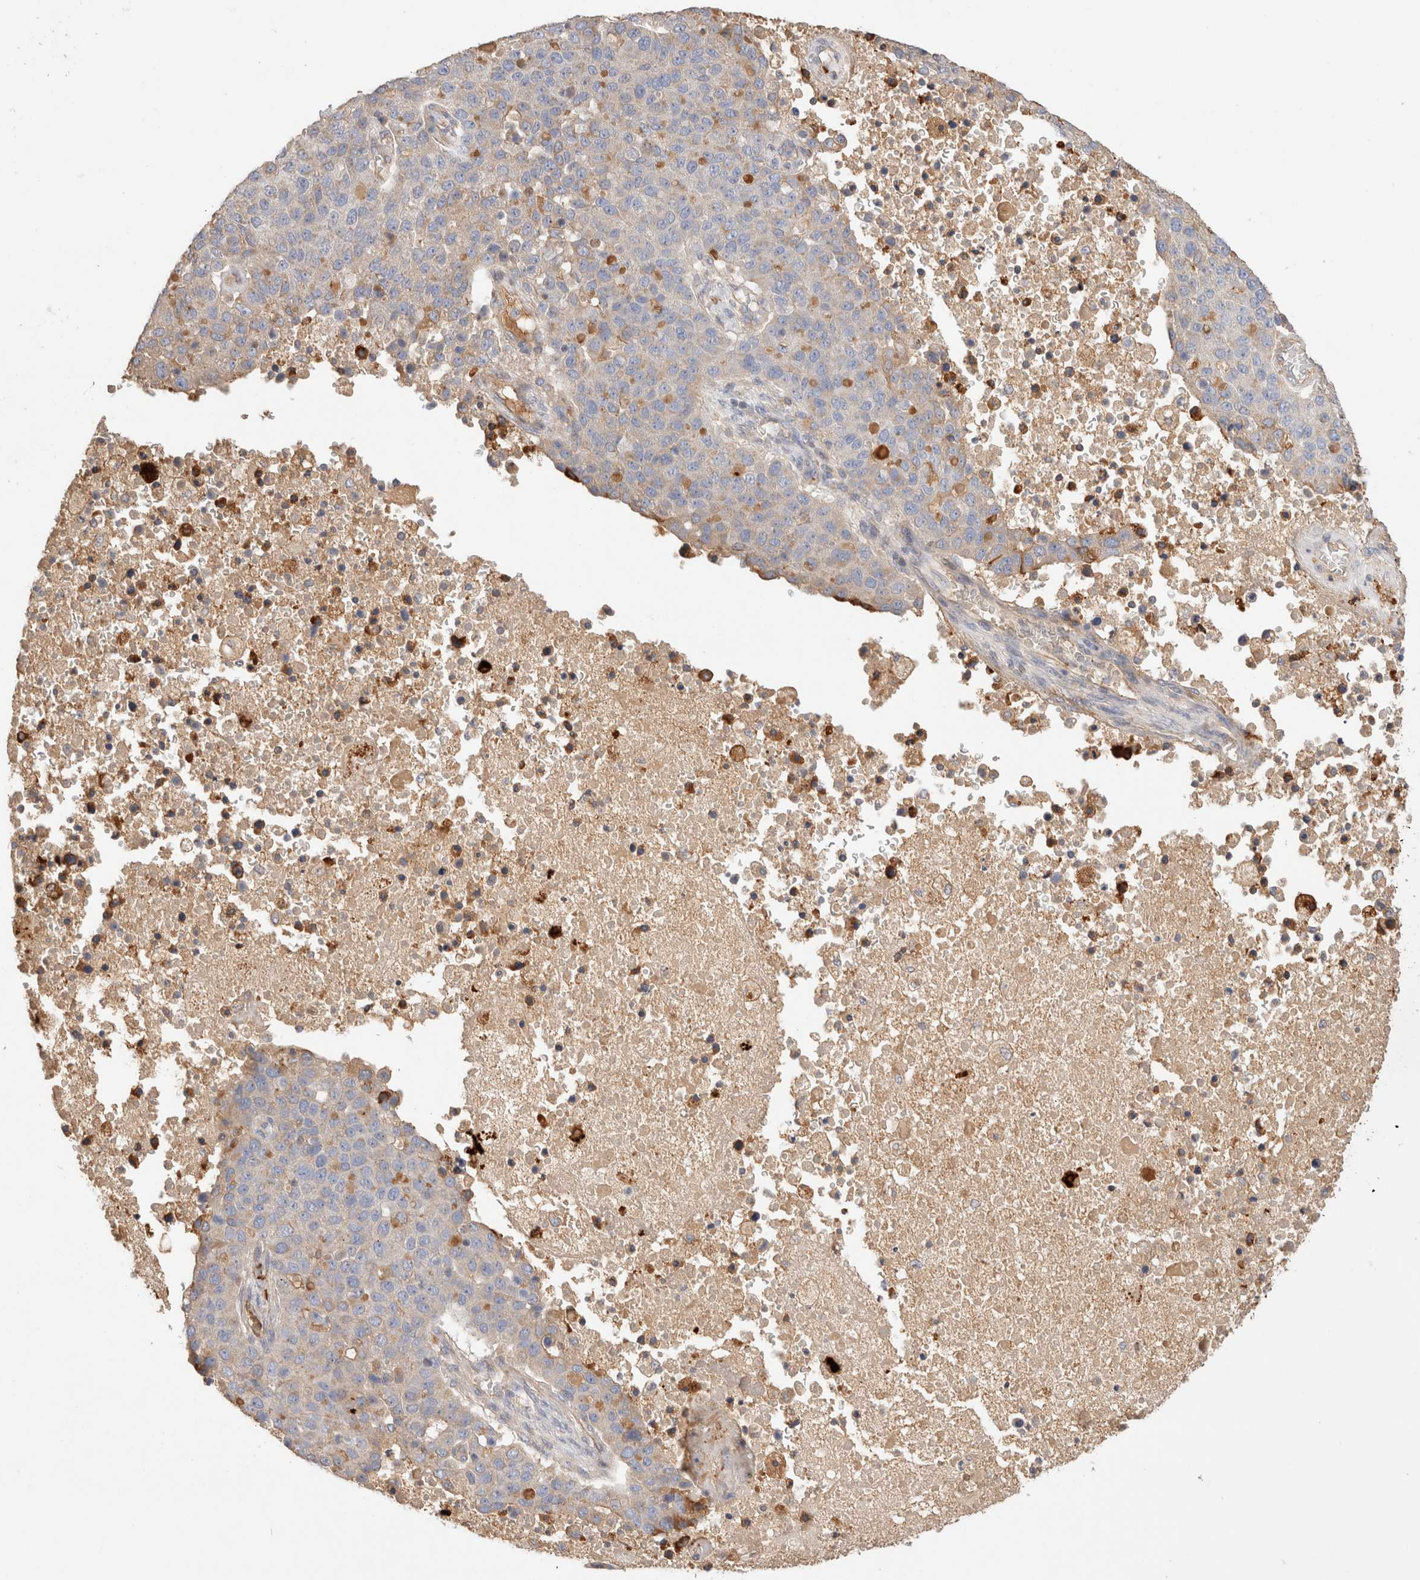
{"staining": {"intensity": "weak", "quantity": "<25%", "location": "cytoplasmic/membranous"}, "tissue": "pancreatic cancer", "cell_type": "Tumor cells", "image_type": "cancer", "snomed": [{"axis": "morphology", "description": "Adenocarcinoma, NOS"}, {"axis": "topography", "description": "Pancreas"}], "caption": "Human pancreatic cancer (adenocarcinoma) stained for a protein using immunohistochemistry (IHC) demonstrates no staining in tumor cells.", "gene": "PROS1", "patient": {"sex": "female", "age": 61}}